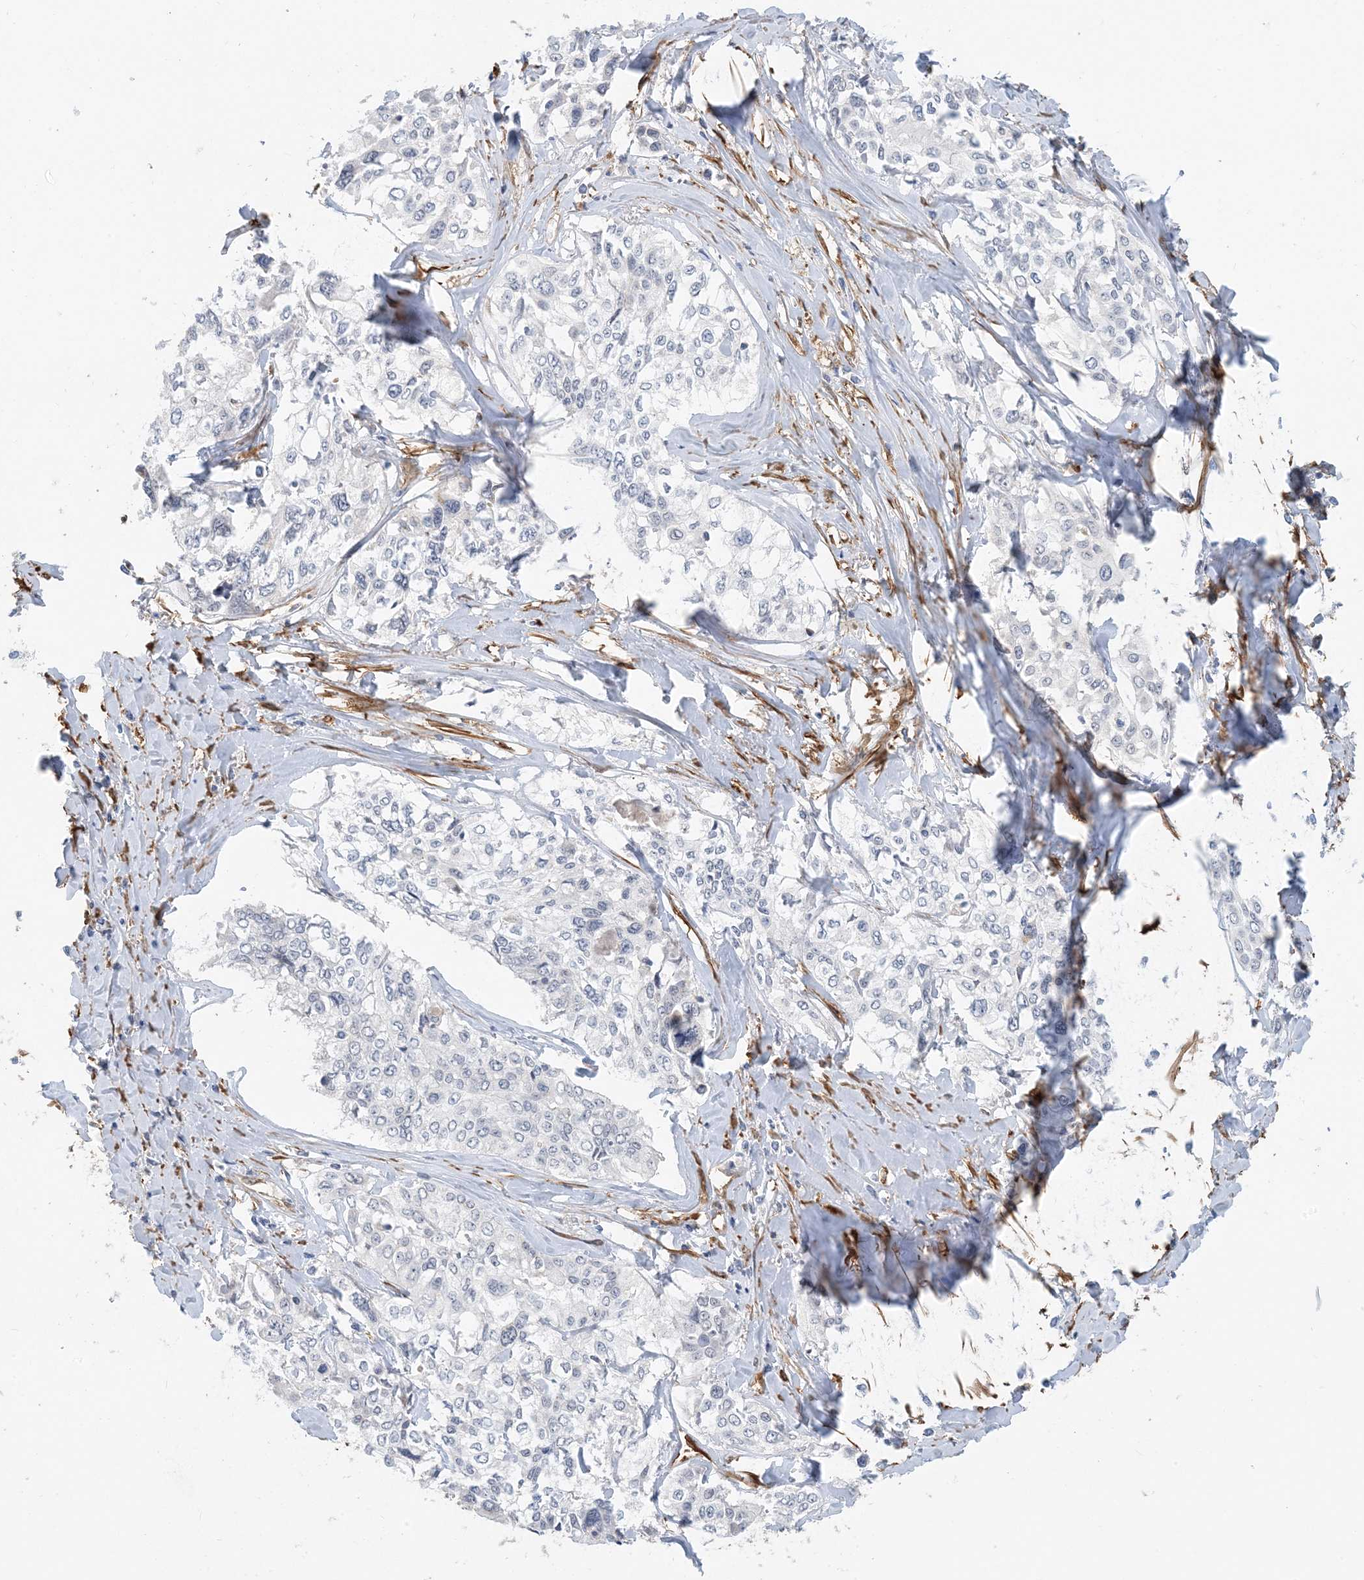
{"staining": {"intensity": "negative", "quantity": "none", "location": "none"}, "tissue": "cervical cancer", "cell_type": "Tumor cells", "image_type": "cancer", "snomed": [{"axis": "morphology", "description": "Squamous cell carcinoma, NOS"}, {"axis": "topography", "description": "Cervix"}], "caption": "This is an IHC histopathology image of cervical squamous cell carcinoma. There is no staining in tumor cells.", "gene": "EIF2A", "patient": {"sex": "female", "age": 31}}